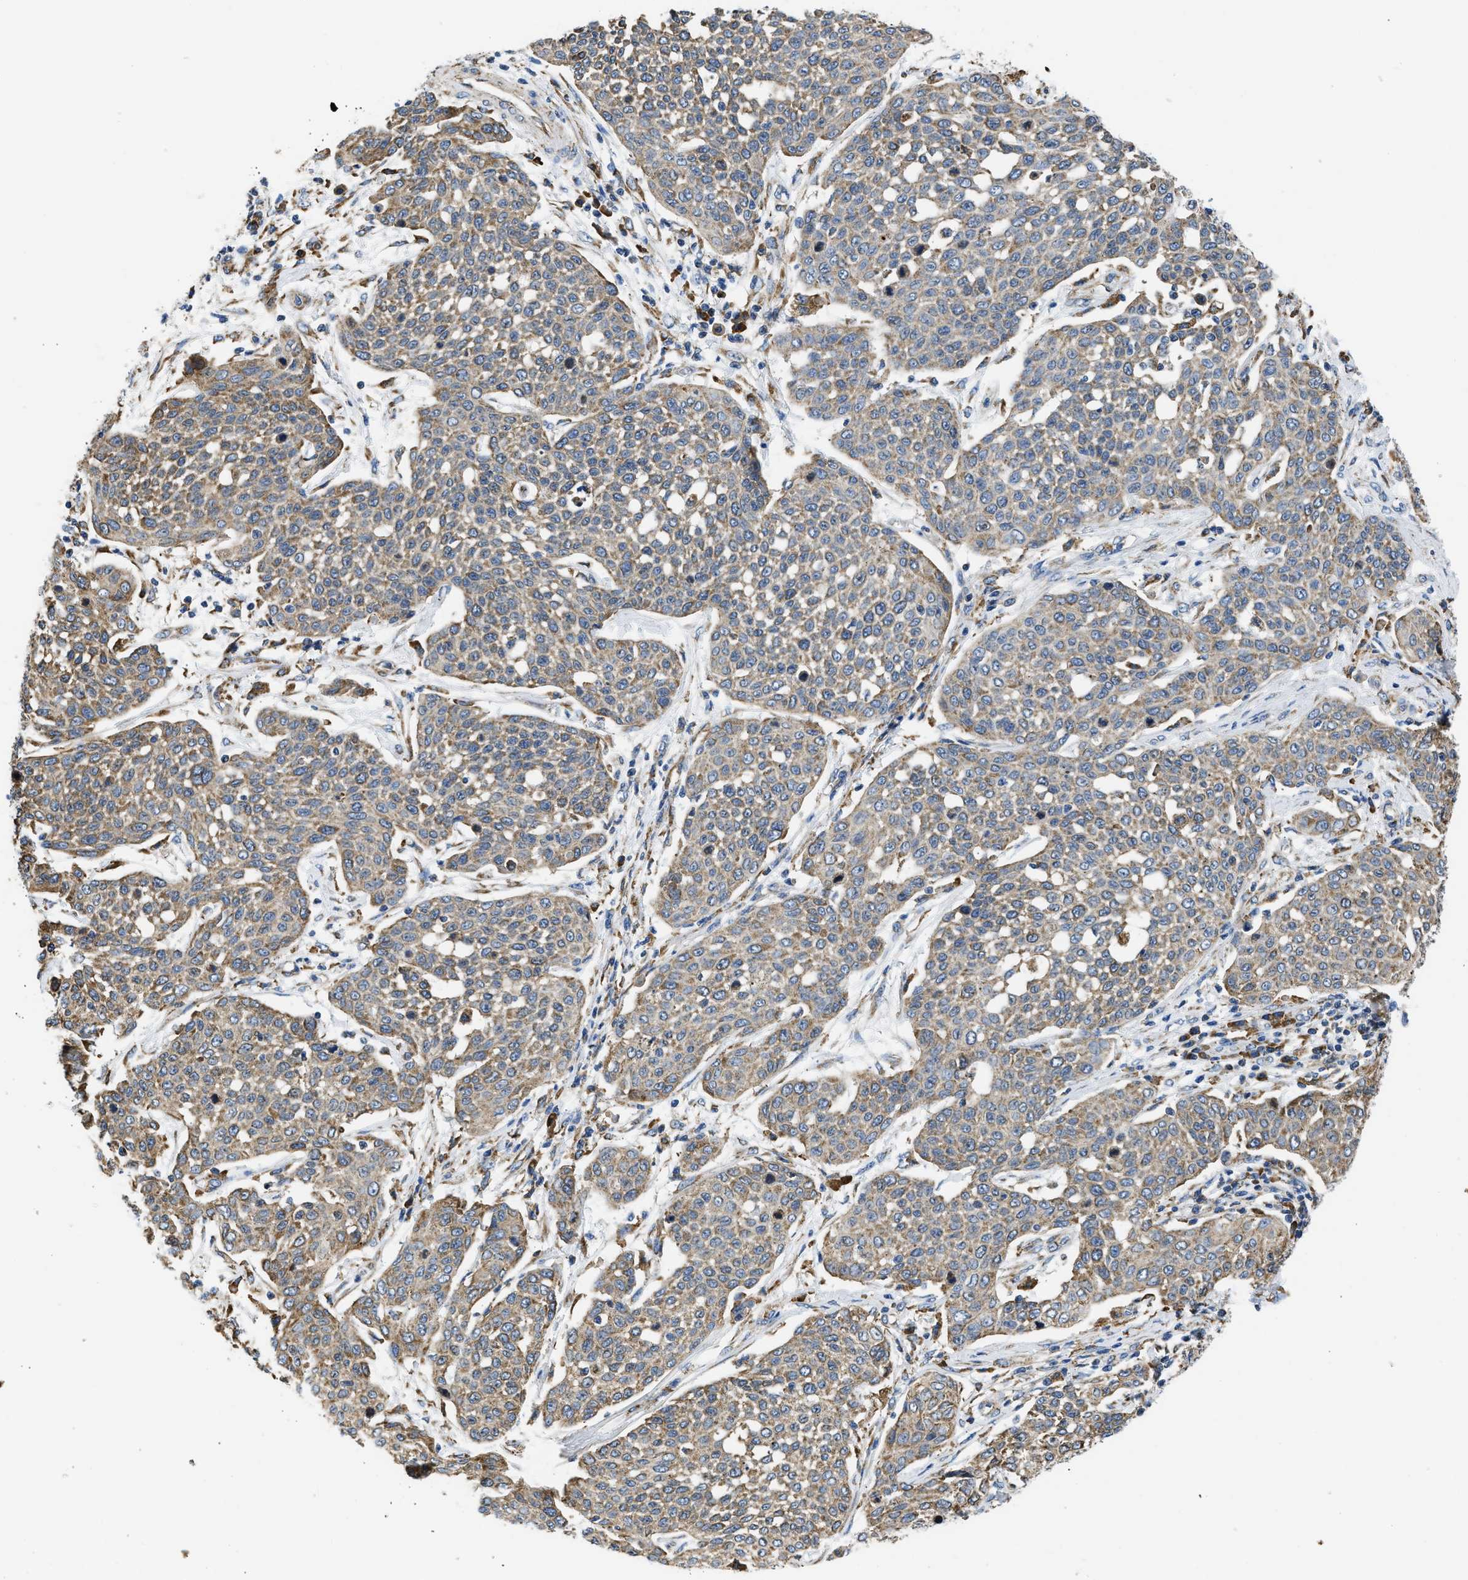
{"staining": {"intensity": "moderate", "quantity": ">75%", "location": "cytoplasmic/membranous"}, "tissue": "cervical cancer", "cell_type": "Tumor cells", "image_type": "cancer", "snomed": [{"axis": "morphology", "description": "Squamous cell carcinoma, NOS"}, {"axis": "topography", "description": "Cervix"}], "caption": "Squamous cell carcinoma (cervical) stained with DAB immunohistochemistry reveals medium levels of moderate cytoplasmic/membranous staining in approximately >75% of tumor cells.", "gene": "CYCS", "patient": {"sex": "female", "age": 34}}